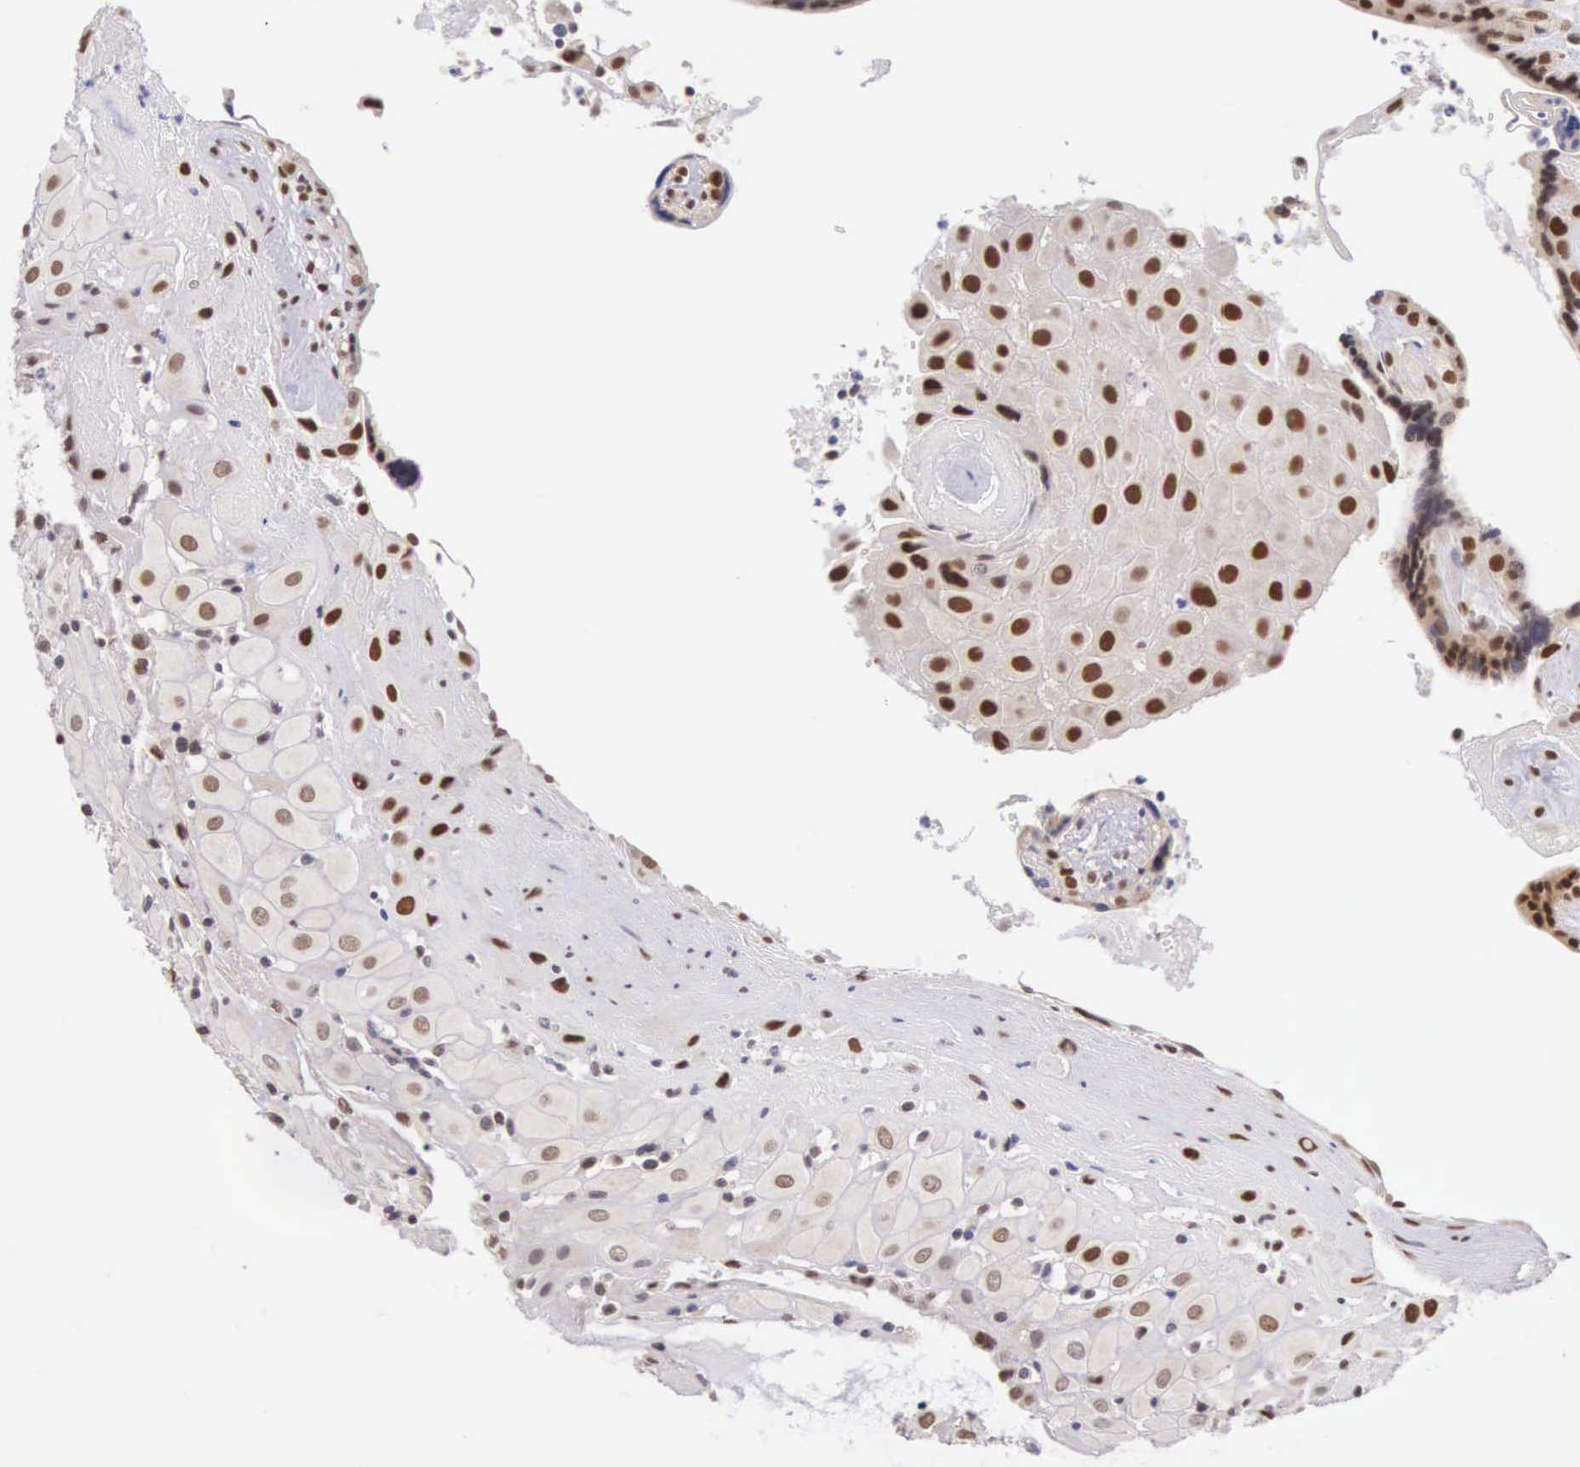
{"staining": {"intensity": "moderate", "quantity": "25%-75%", "location": "nuclear"}, "tissue": "placenta", "cell_type": "Decidual cells", "image_type": "normal", "snomed": [{"axis": "morphology", "description": "Normal tissue, NOS"}, {"axis": "topography", "description": "Placenta"}], "caption": "Immunohistochemistry of unremarkable placenta shows medium levels of moderate nuclear positivity in about 25%-75% of decidual cells.", "gene": "CCDC117", "patient": {"sex": "female", "age": 24}}